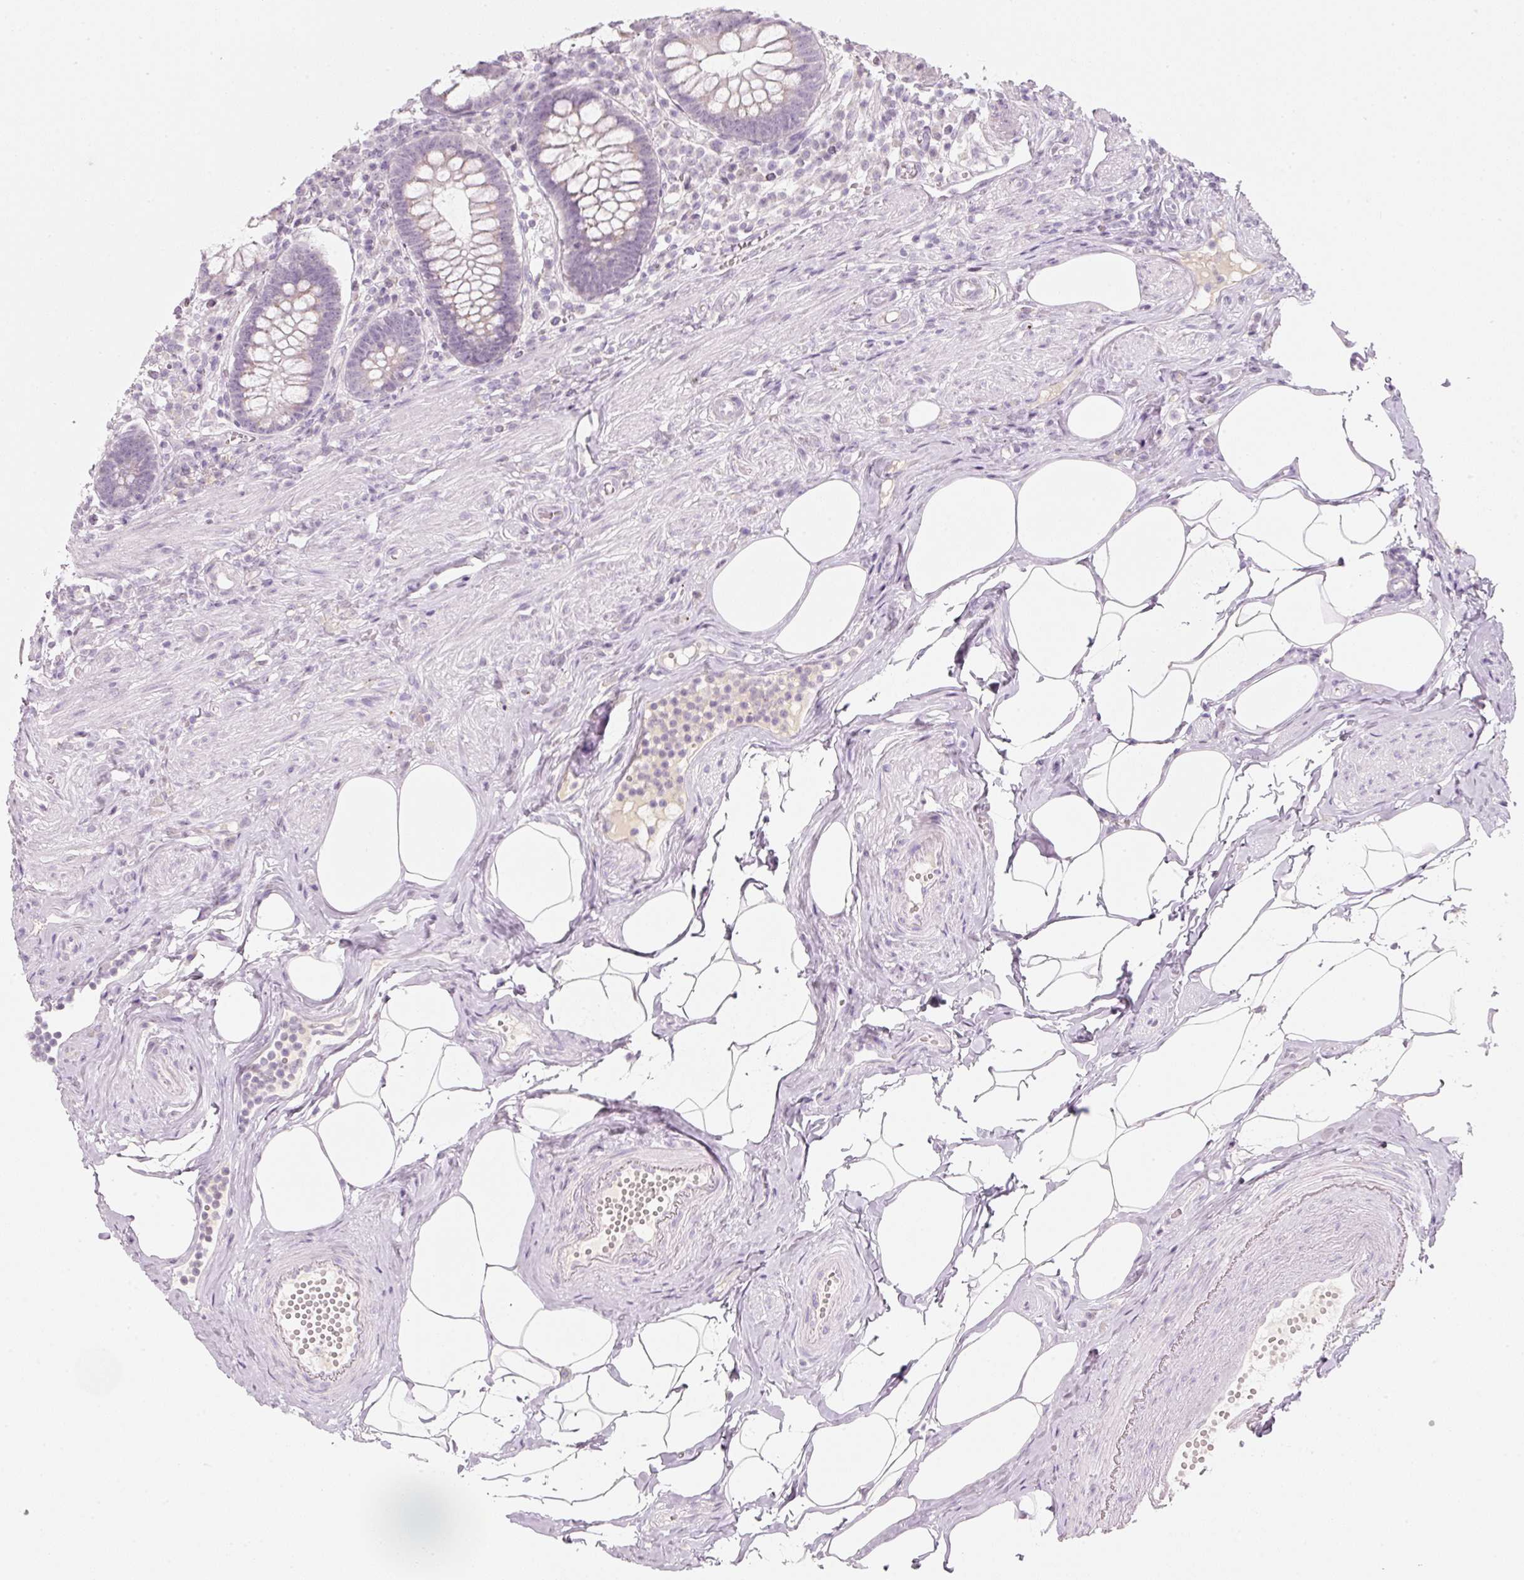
{"staining": {"intensity": "negative", "quantity": "none", "location": "none"}, "tissue": "appendix", "cell_type": "Glandular cells", "image_type": "normal", "snomed": [{"axis": "morphology", "description": "Normal tissue, NOS"}, {"axis": "topography", "description": "Appendix"}], "caption": "A photomicrograph of appendix stained for a protein shows no brown staining in glandular cells.", "gene": "ENSG00000206549", "patient": {"sex": "female", "age": 56}}